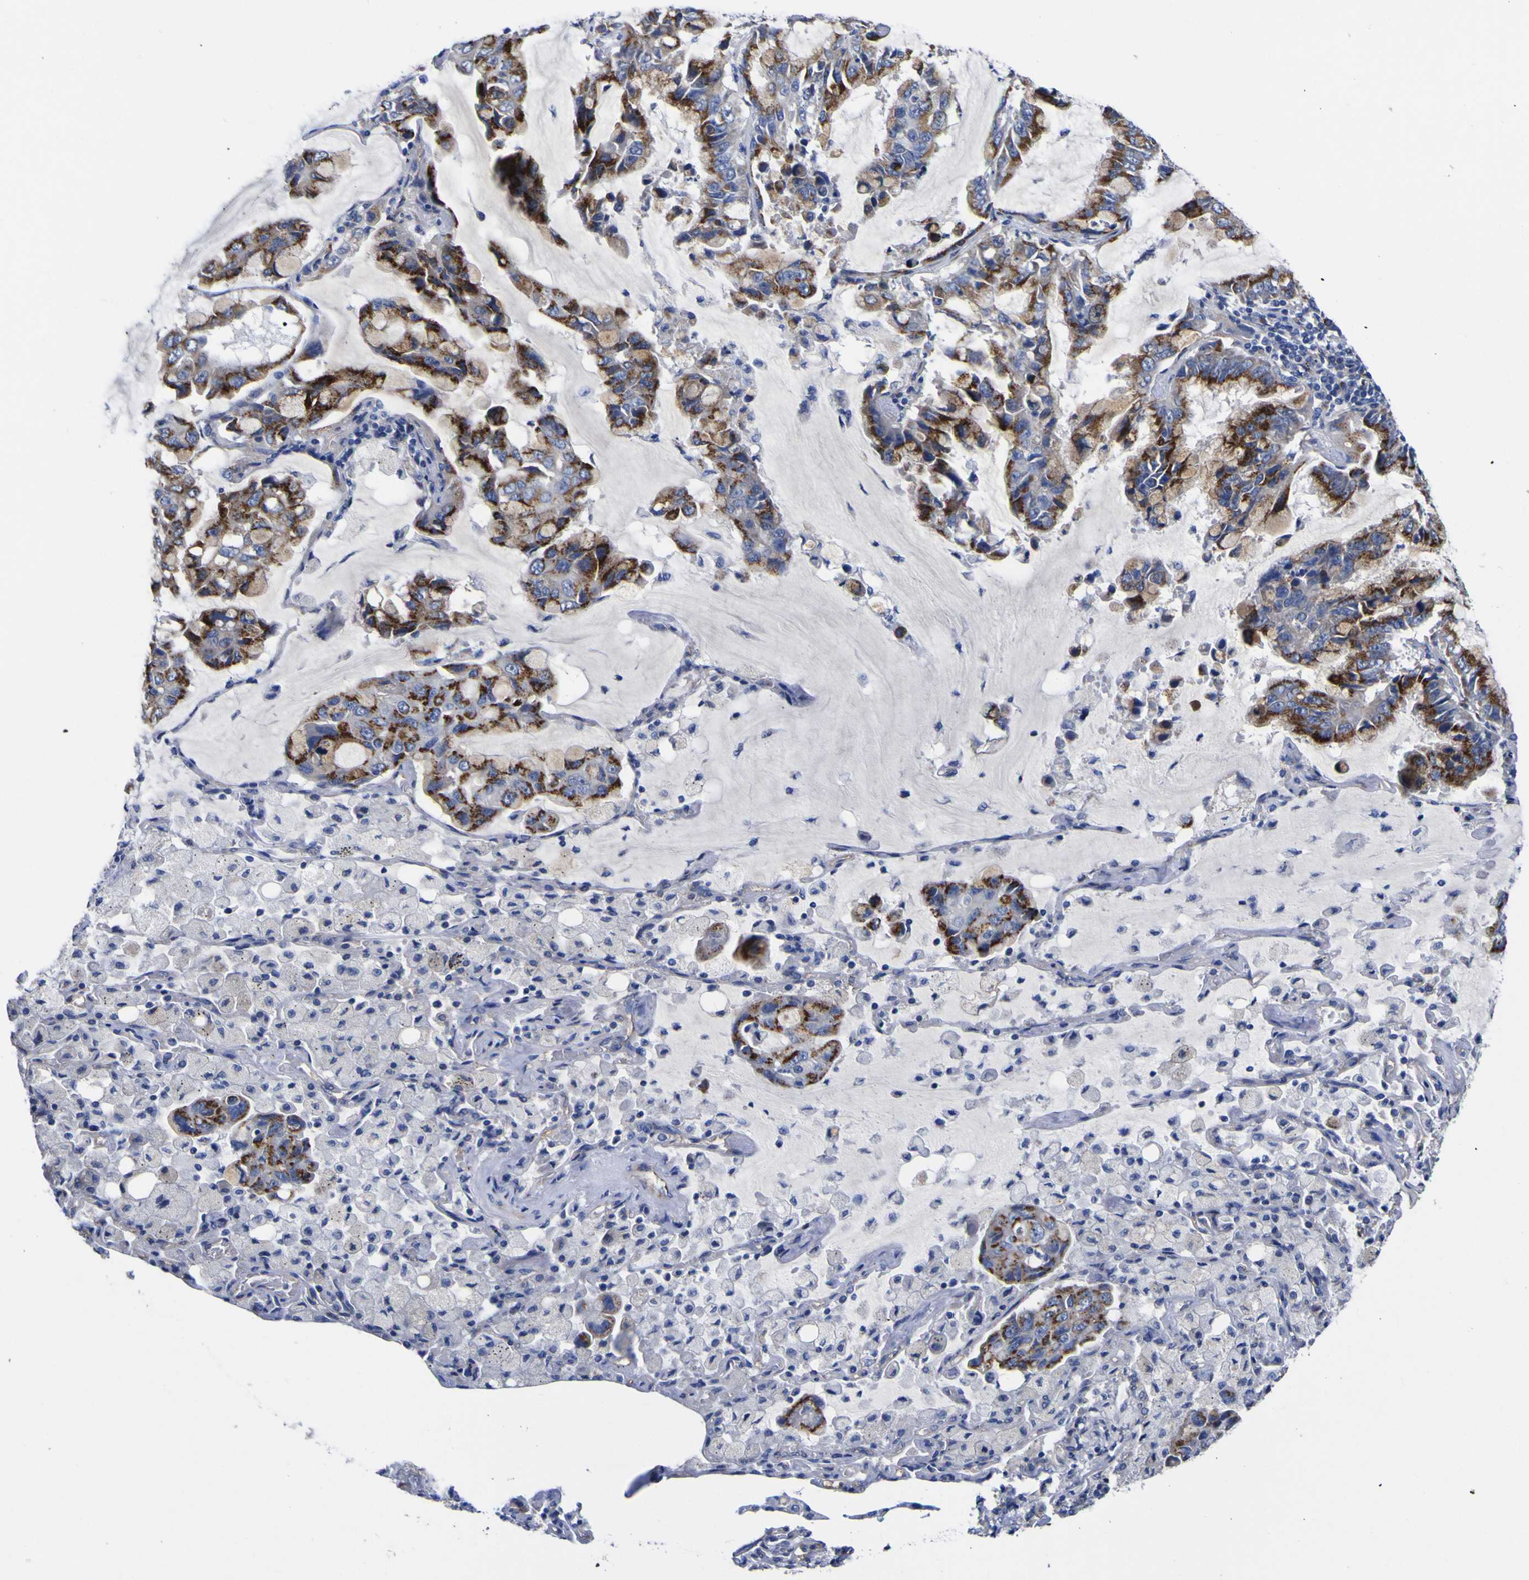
{"staining": {"intensity": "strong", "quantity": ">75%", "location": "cytoplasmic/membranous"}, "tissue": "lung cancer", "cell_type": "Tumor cells", "image_type": "cancer", "snomed": [{"axis": "morphology", "description": "Adenocarcinoma, NOS"}, {"axis": "topography", "description": "Lung"}], "caption": "A high-resolution histopathology image shows immunohistochemistry (IHC) staining of lung cancer (adenocarcinoma), which shows strong cytoplasmic/membranous expression in approximately >75% of tumor cells.", "gene": "GOLM1", "patient": {"sex": "male", "age": 64}}